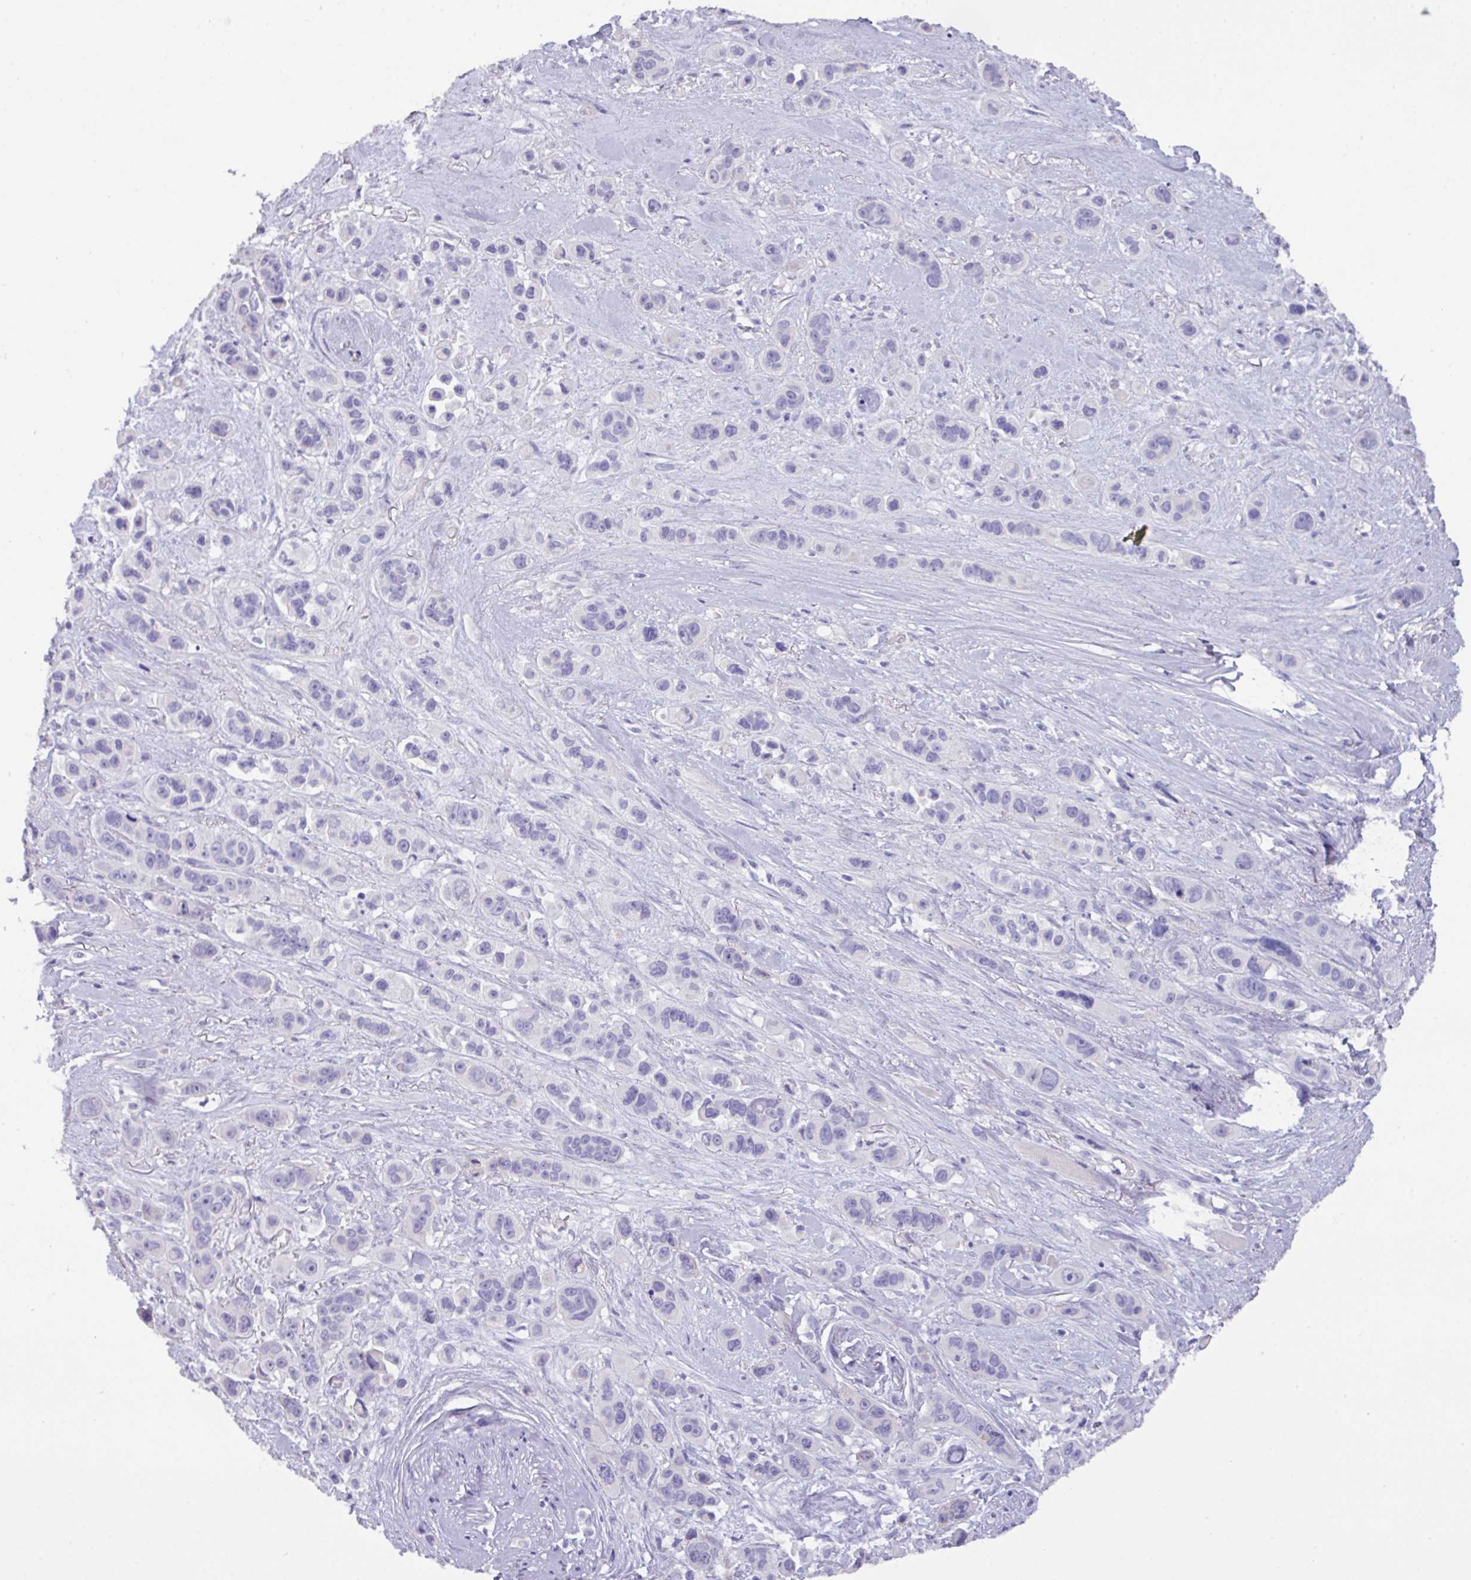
{"staining": {"intensity": "negative", "quantity": "none", "location": "none"}, "tissue": "skin cancer", "cell_type": "Tumor cells", "image_type": "cancer", "snomed": [{"axis": "morphology", "description": "Squamous cell carcinoma, NOS"}, {"axis": "topography", "description": "Skin"}], "caption": "There is no significant expression in tumor cells of skin cancer. (IHC, brightfield microscopy, high magnification).", "gene": "EPCAM", "patient": {"sex": "male", "age": 67}}